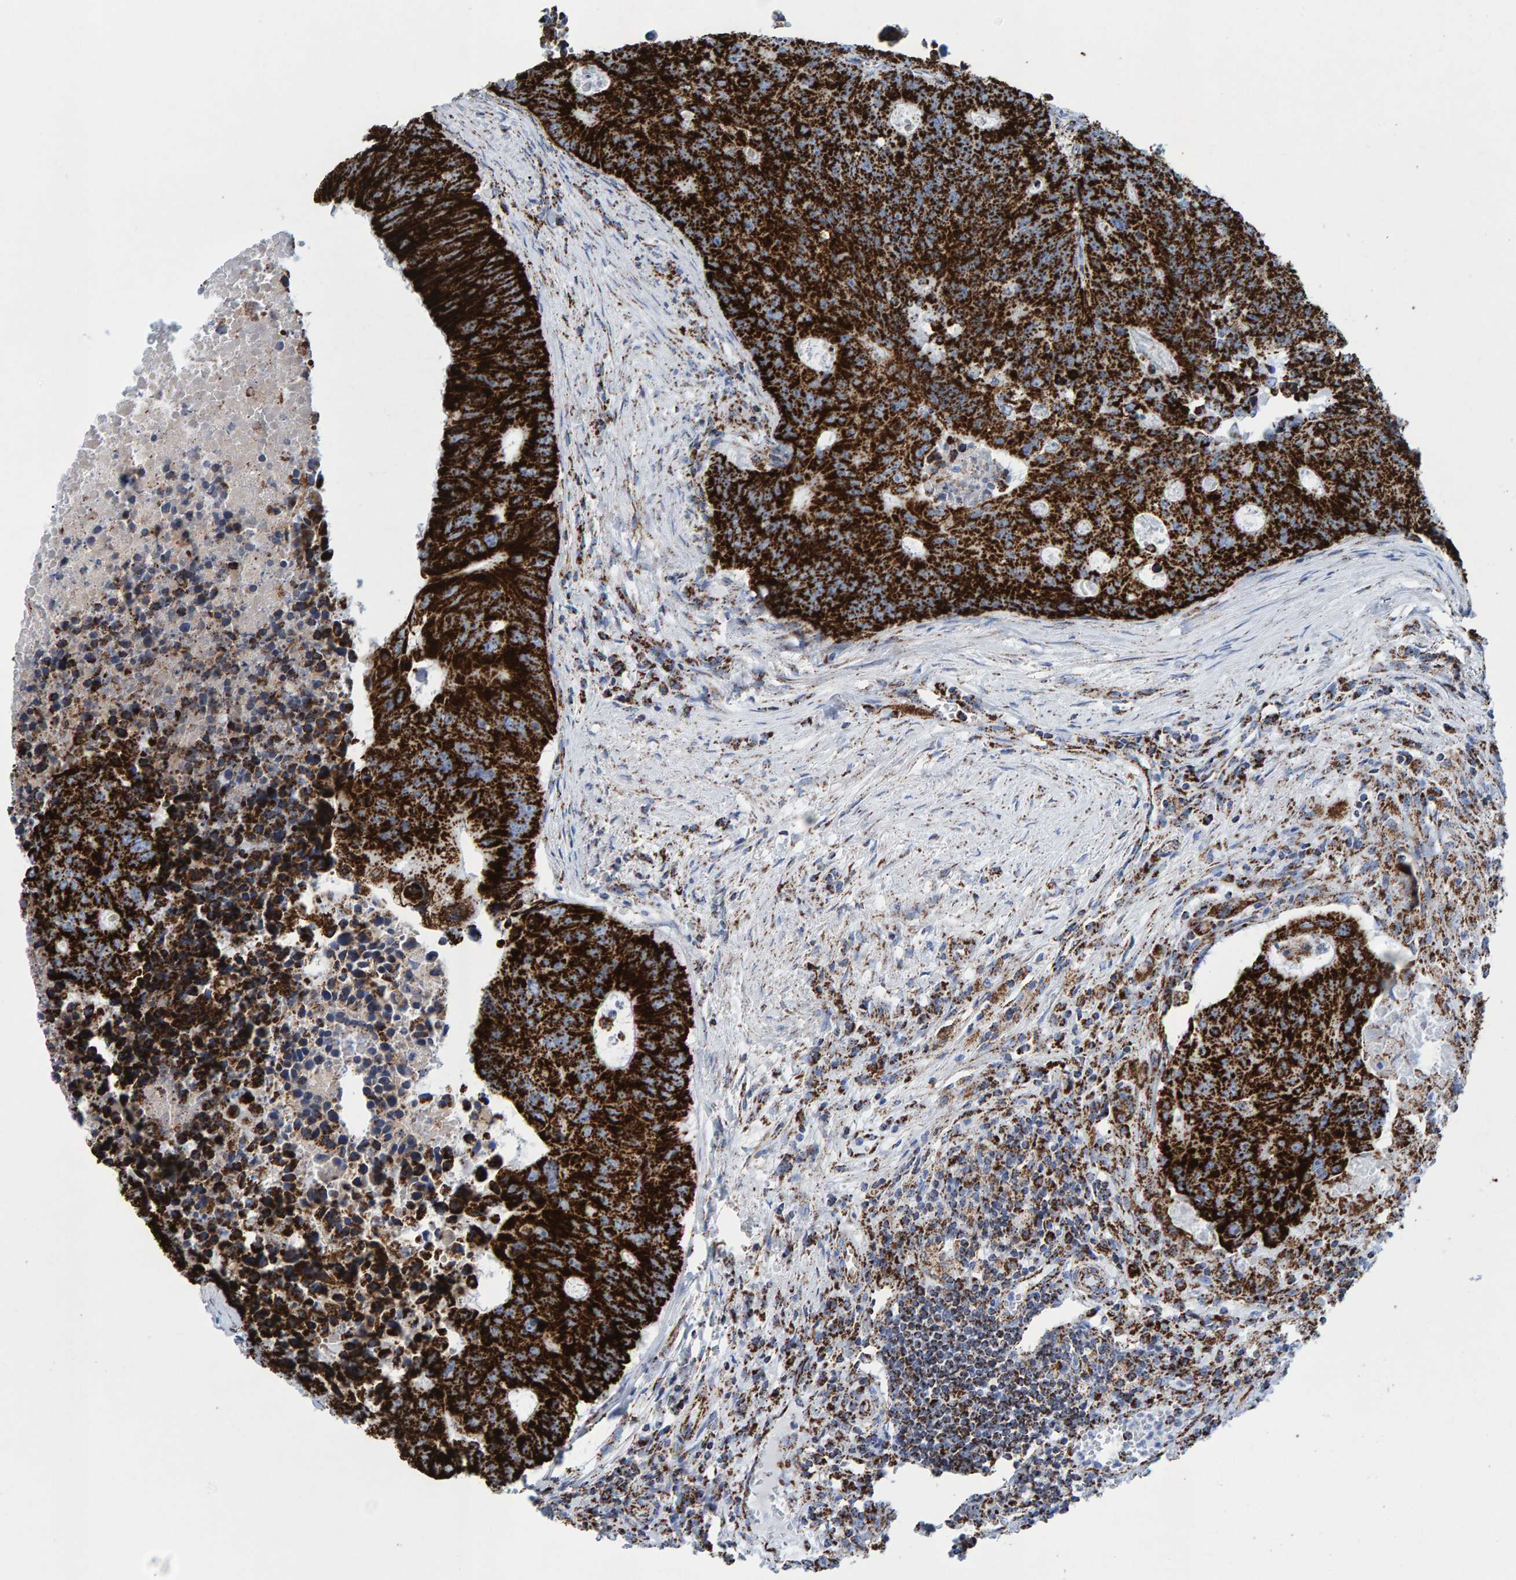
{"staining": {"intensity": "strong", "quantity": ">75%", "location": "cytoplasmic/membranous"}, "tissue": "colorectal cancer", "cell_type": "Tumor cells", "image_type": "cancer", "snomed": [{"axis": "morphology", "description": "Adenocarcinoma, NOS"}, {"axis": "topography", "description": "Colon"}], "caption": "Strong cytoplasmic/membranous staining for a protein is seen in approximately >75% of tumor cells of colorectal adenocarcinoma using immunohistochemistry.", "gene": "ENSG00000262660", "patient": {"sex": "male", "age": 87}}